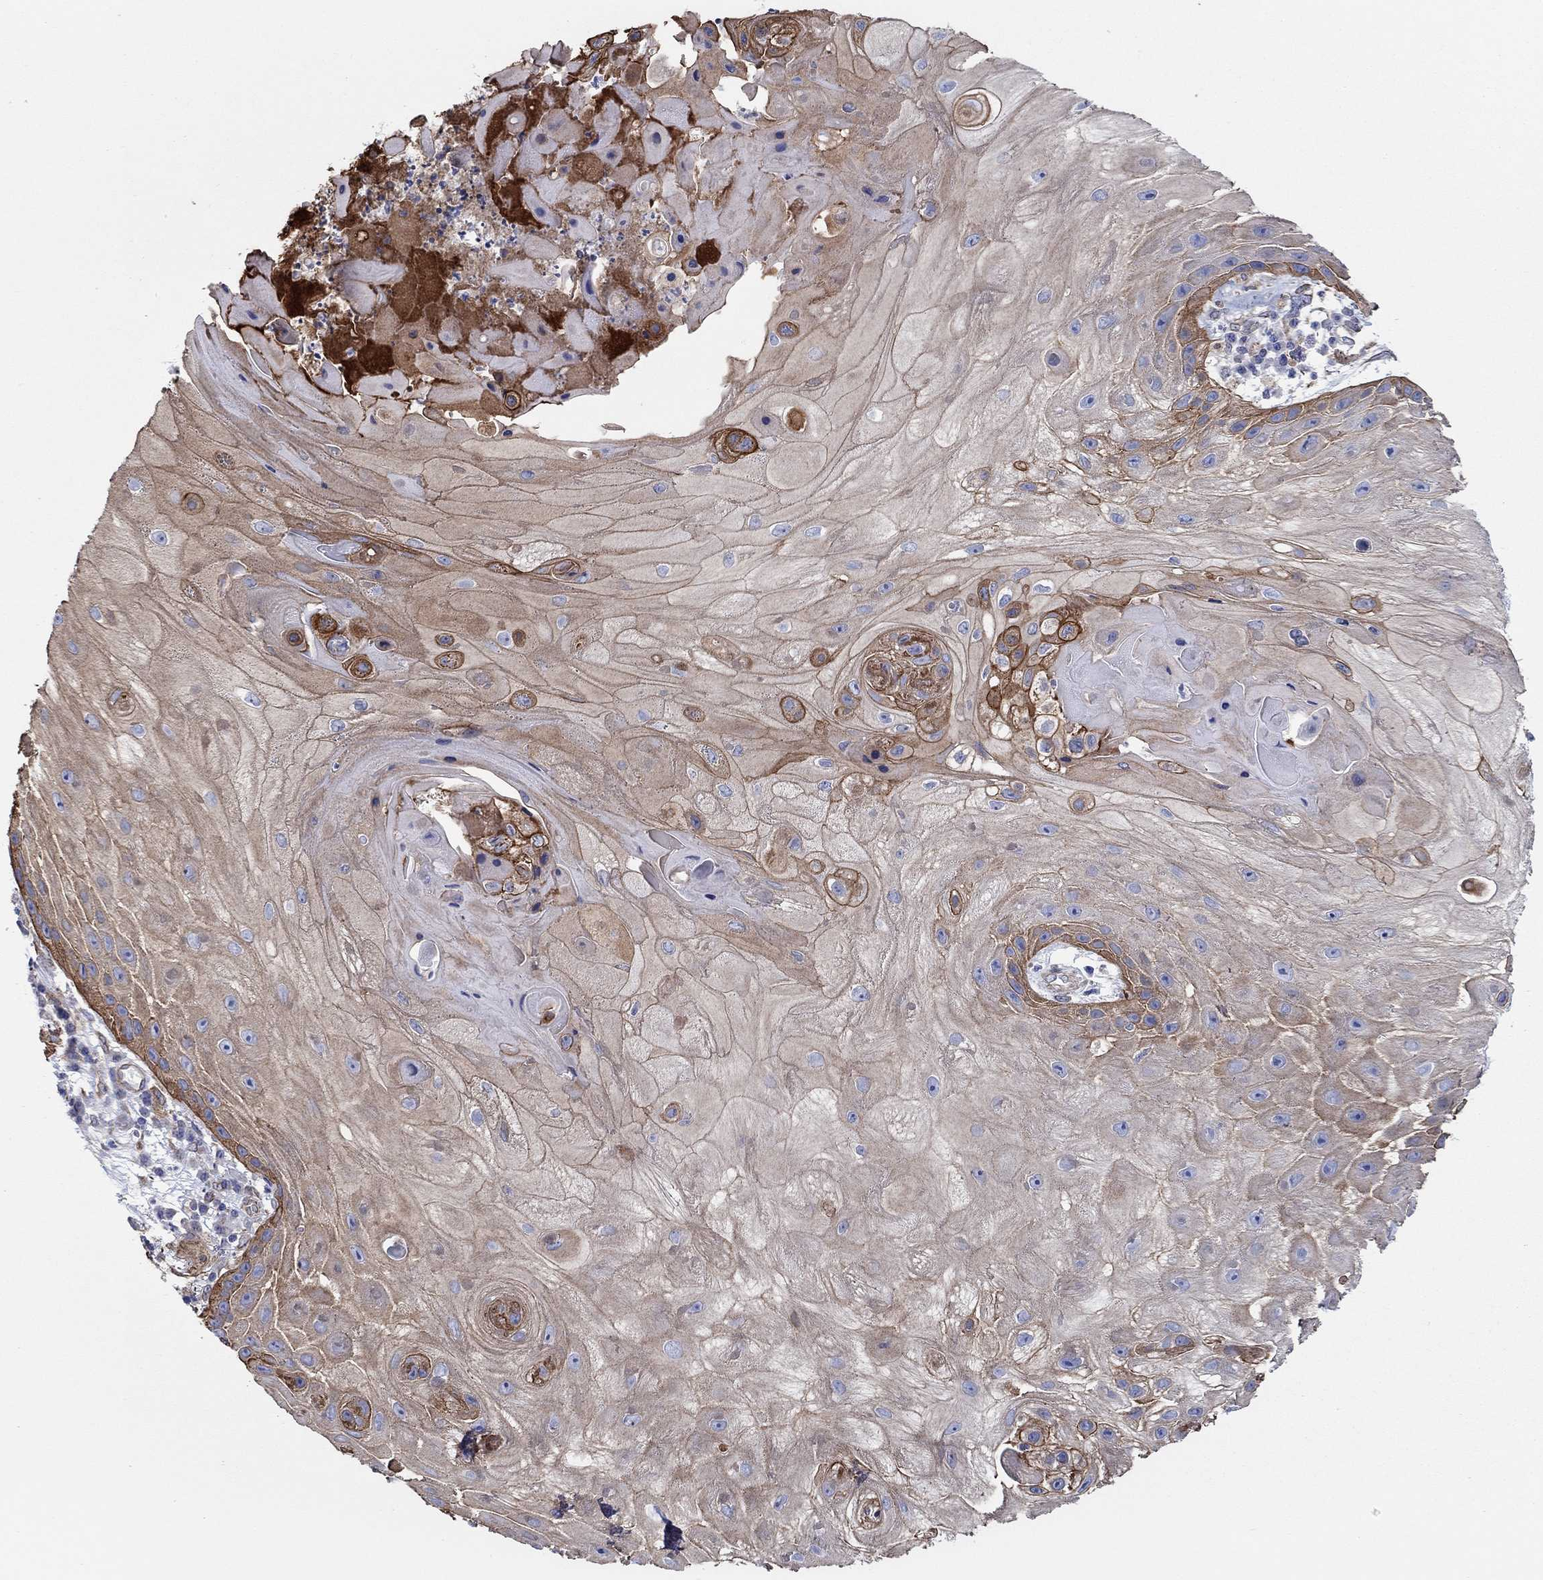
{"staining": {"intensity": "moderate", "quantity": "<25%", "location": "cytoplasmic/membranous"}, "tissue": "skin cancer", "cell_type": "Tumor cells", "image_type": "cancer", "snomed": [{"axis": "morphology", "description": "Normal tissue, NOS"}, {"axis": "morphology", "description": "Squamous cell carcinoma, NOS"}, {"axis": "topography", "description": "Skin"}], "caption": "About <25% of tumor cells in squamous cell carcinoma (skin) display moderate cytoplasmic/membranous protein expression as visualized by brown immunohistochemical staining.", "gene": "FMN1", "patient": {"sex": "male", "age": 79}}